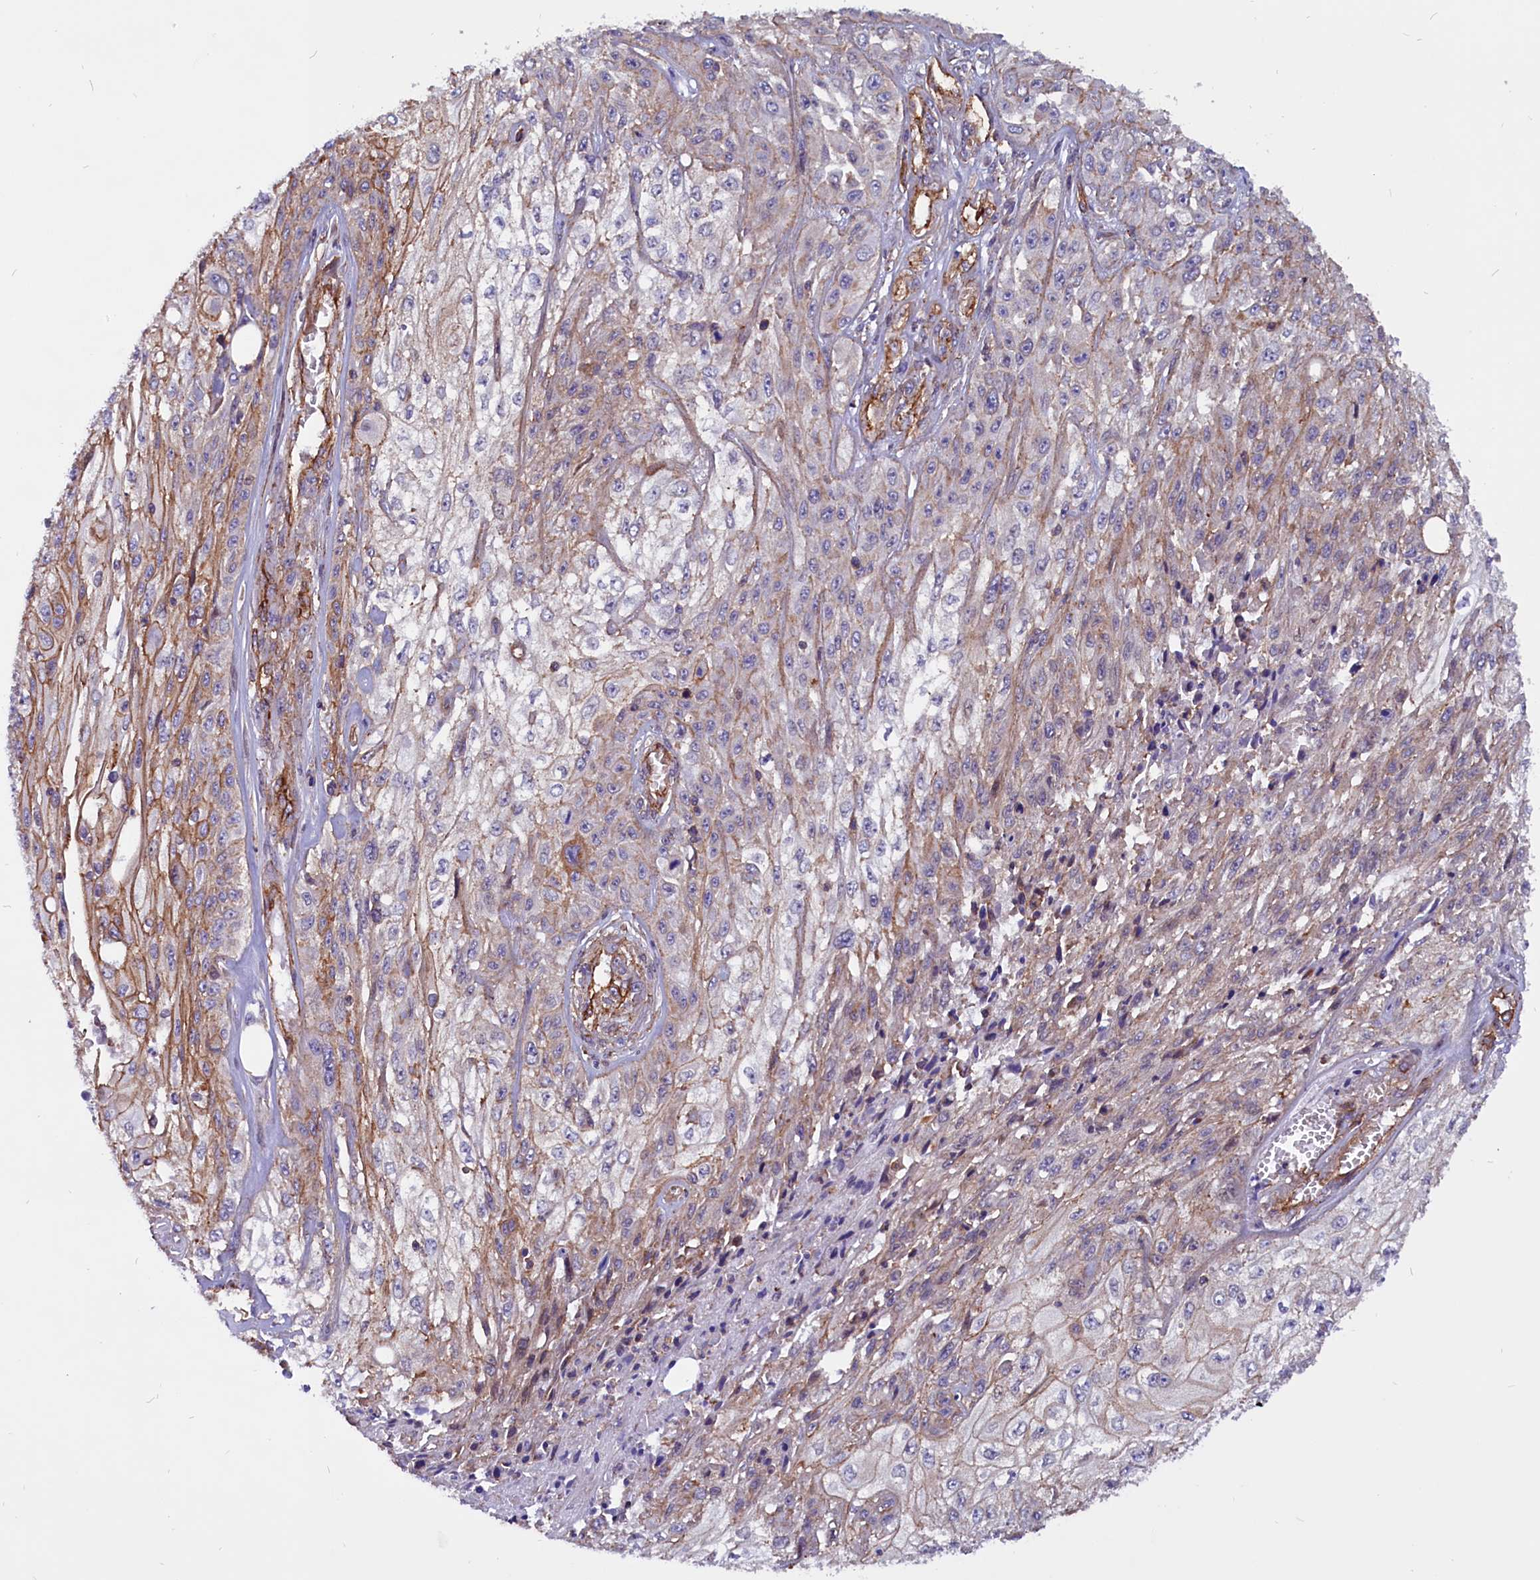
{"staining": {"intensity": "moderate", "quantity": "<25%", "location": "cytoplasmic/membranous"}, "tissue": "skin cancer", "cell_type": "Tumor cells", "image_type": "cancer", "snomed": [{"axis": "morphology", "description": "Squamous cell carcinoma, NOS"}, {"axis": "morphology", "description": "Squamous cell carcinoma, metastatic, NOS"}, {"axis": "topography", "description": "Skin"}, {"axis": "topography", "description": "Lymph node"}], "caption": "Immunohistochemical staining of skin squamous cell carcinoma shows low levels of moderate cytoplasmic/membranous staining in about <25% of tumor cells.", "gene": "ZNF749", "patient": {"sex": "male", "age": 75}}